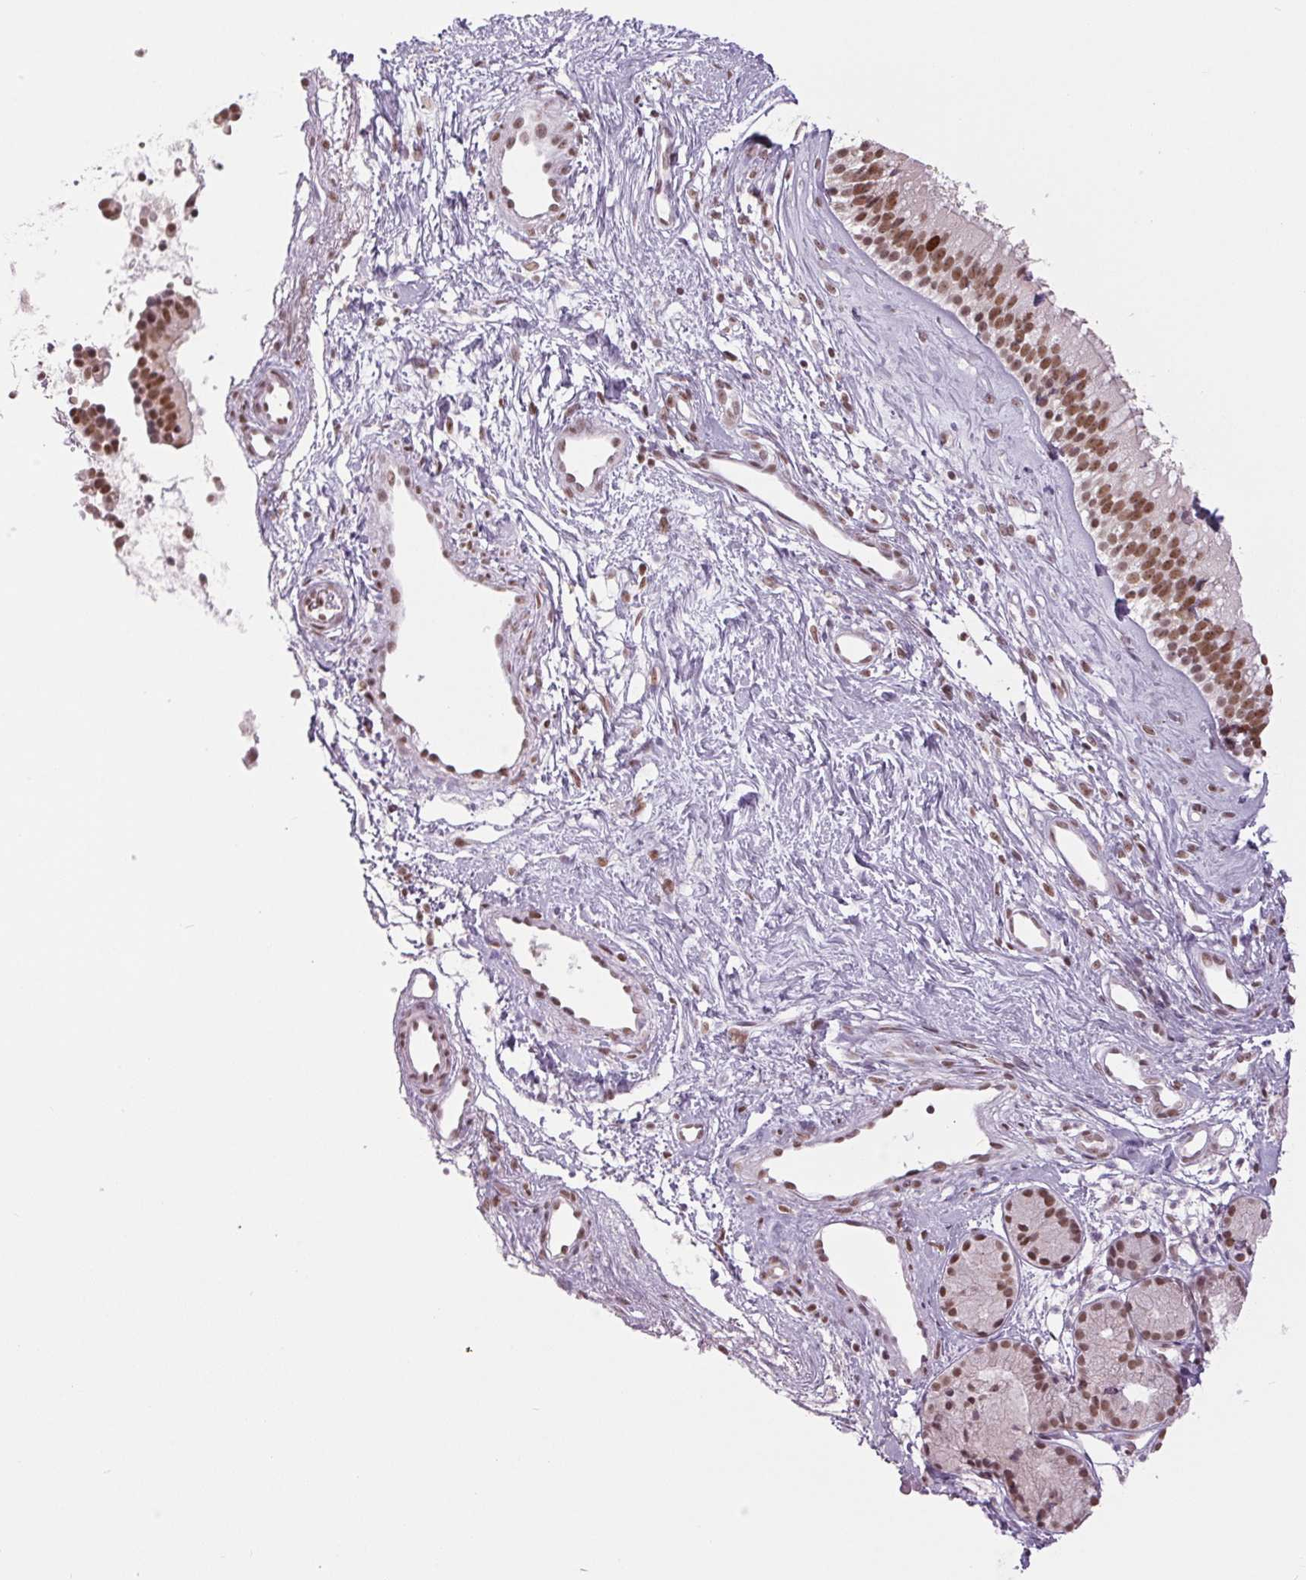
{"staining": {"intensity": "moderate", "quantity": ">75%", "location": "nuclear"}, "tissue": "nasopharynx", "cell_type": "Respiratory epithelial cells", "image_type": "normal", "snomed": [{"axis": "morphology", "description": "Normal tissue, NOS"}, {"axis": "topography", "description": "Nasopharynx"}], "caption": "A medium amount of moderate nuclear staining is seen in about >75% of respiratory epithelial cells in unremarkable nasopharynx.", "gene": "SMIM6", "patient": {"sex": "male", "age": 58}}